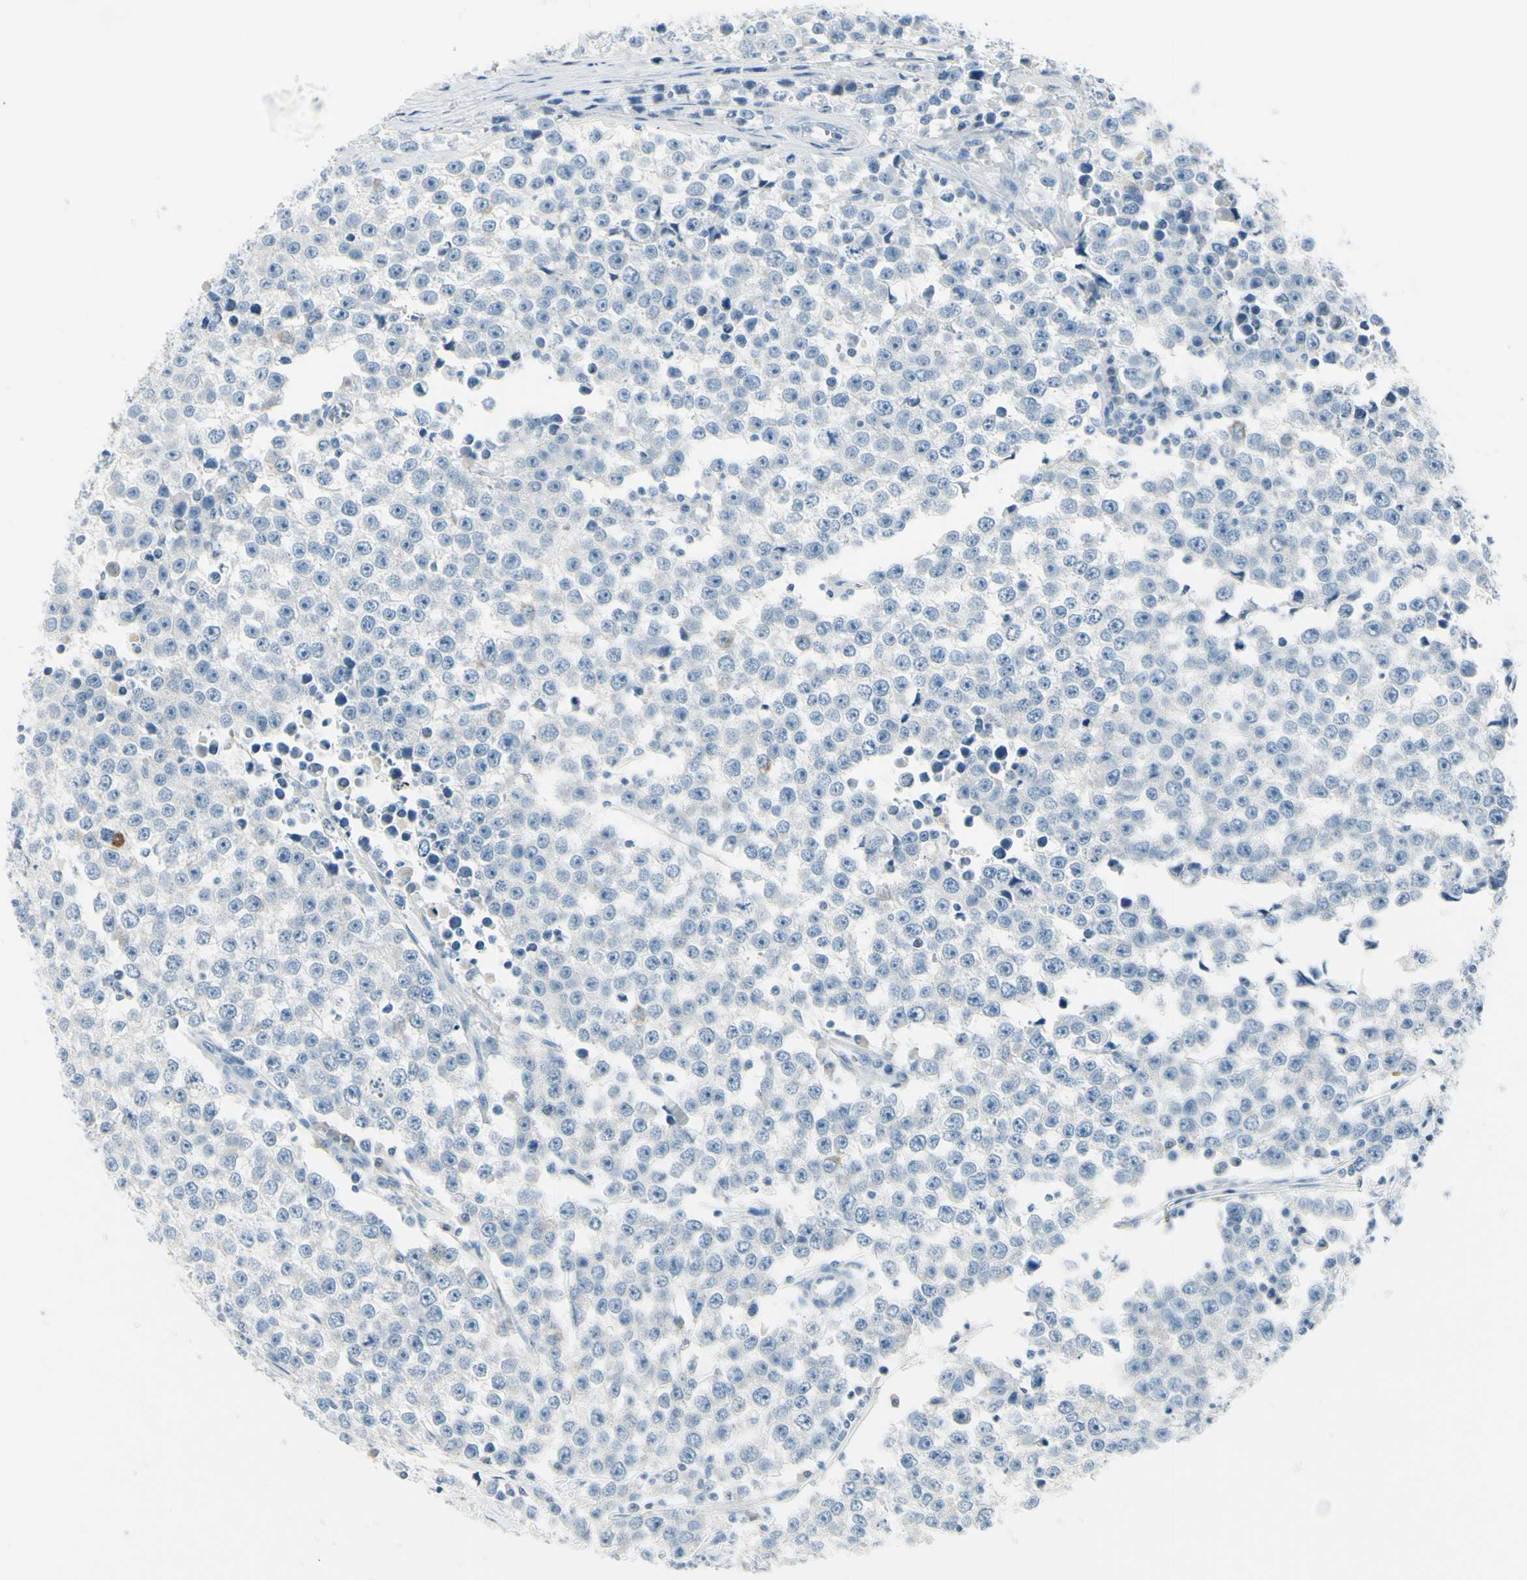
{"staining": {"intensity": "negative", "quantity": "none", "location": "none"}, "tissue": "testis cancer", "cell_type": "Tumor cells", "image_type": "cancer", "snomed": [{"axis": "morphology", "description": "Seminoma, NOS"}, {"axis": "morphology", "description": "Carcinoma, Embryonal, NOS"}, {"axis": "topography", "description": "Testis"}], "caption": "High power microscopy image of an immunohistochemistry (IHC) histopathology image of testis embryonal carcinoma, revealing no significant positivity in tumor cells.", "gene": "DLG4", "patient": {"sex": "male", "age": 52}}